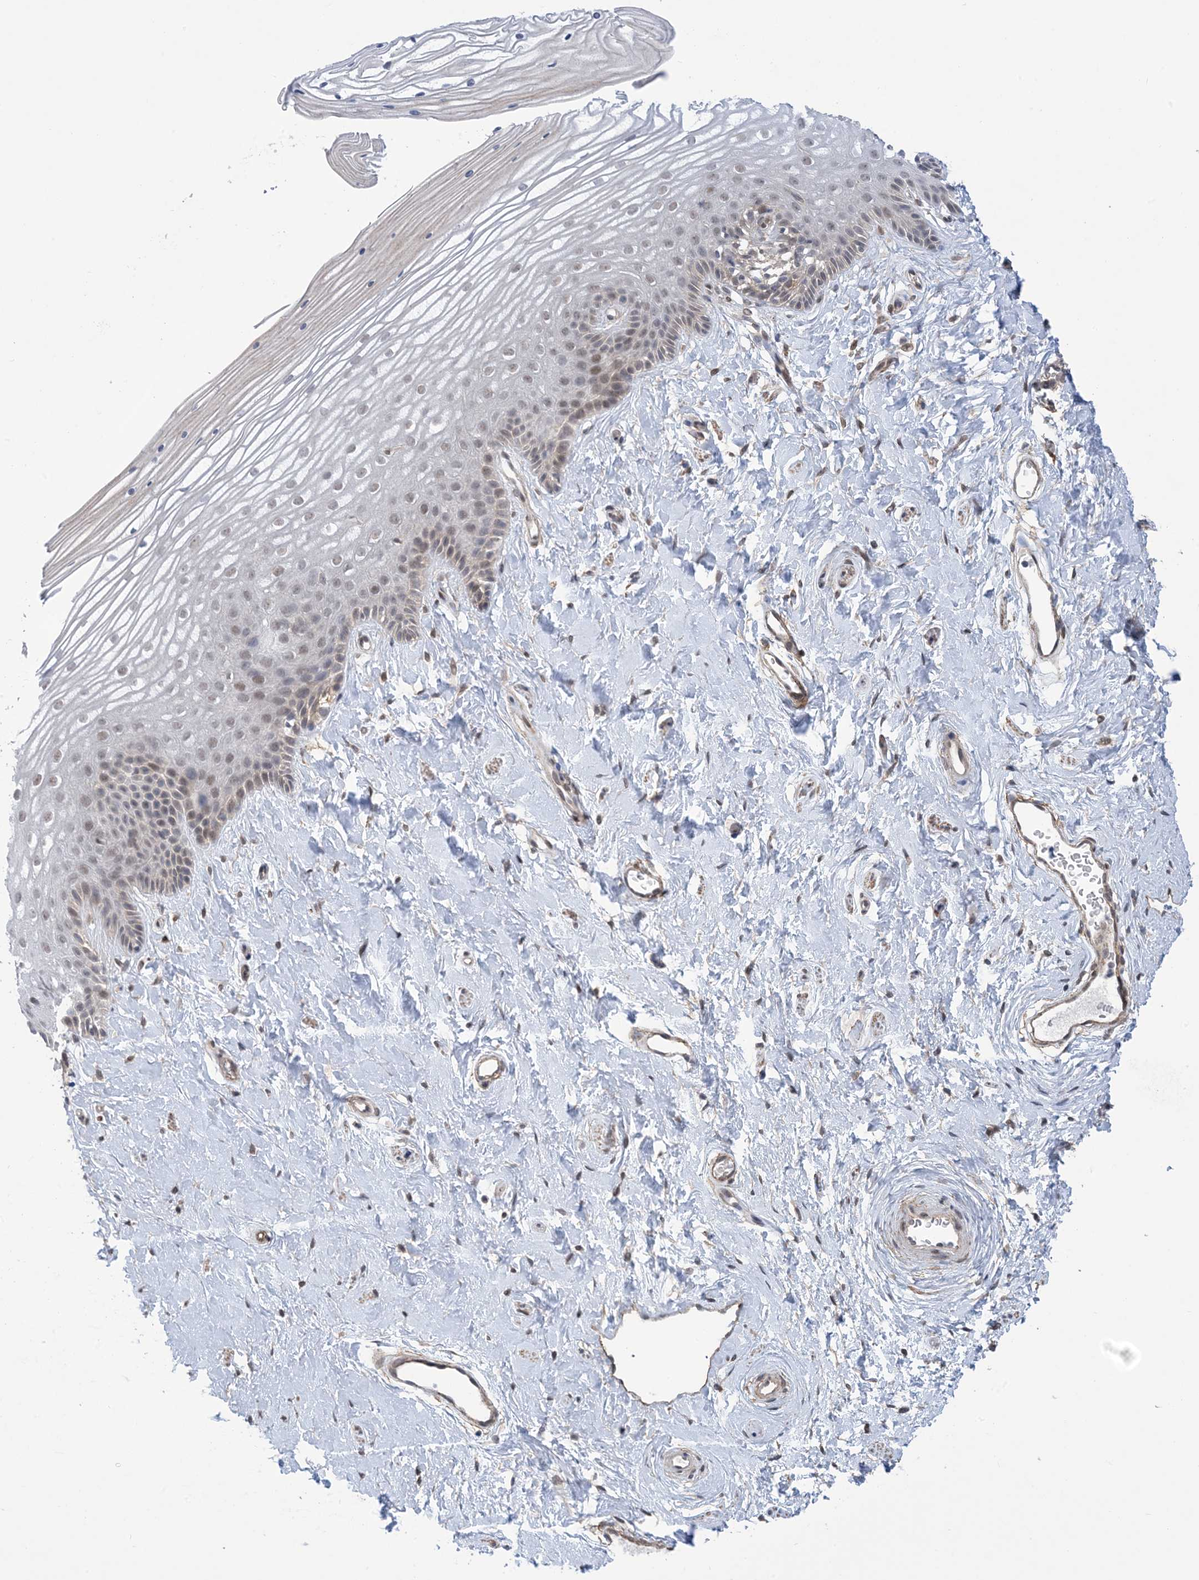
{"staining": {"intensity": "weak", "quantity": "25%-75%", "location": "nuclear"}, "tissue": "vagina", "cell_type": "Squamous epithelial cells", "image_type": "normal", "snomed": [{"axis": "morphology", "description": "Normal tissue, NOS"}, {"axis": "topography", "description": "Vagina"}, {"axis": "topography", "description": "Cervix"}], "caption": "Immunohistochemistry photomicrograph of benign vagina stained for a protein (brown), which demonstrates low levels of weak nuclear positivity in approximately 25%-75% of squamous epithelial cells.", "gene": "ZNF8", "patient": {"sex": "female", "age": 40}}